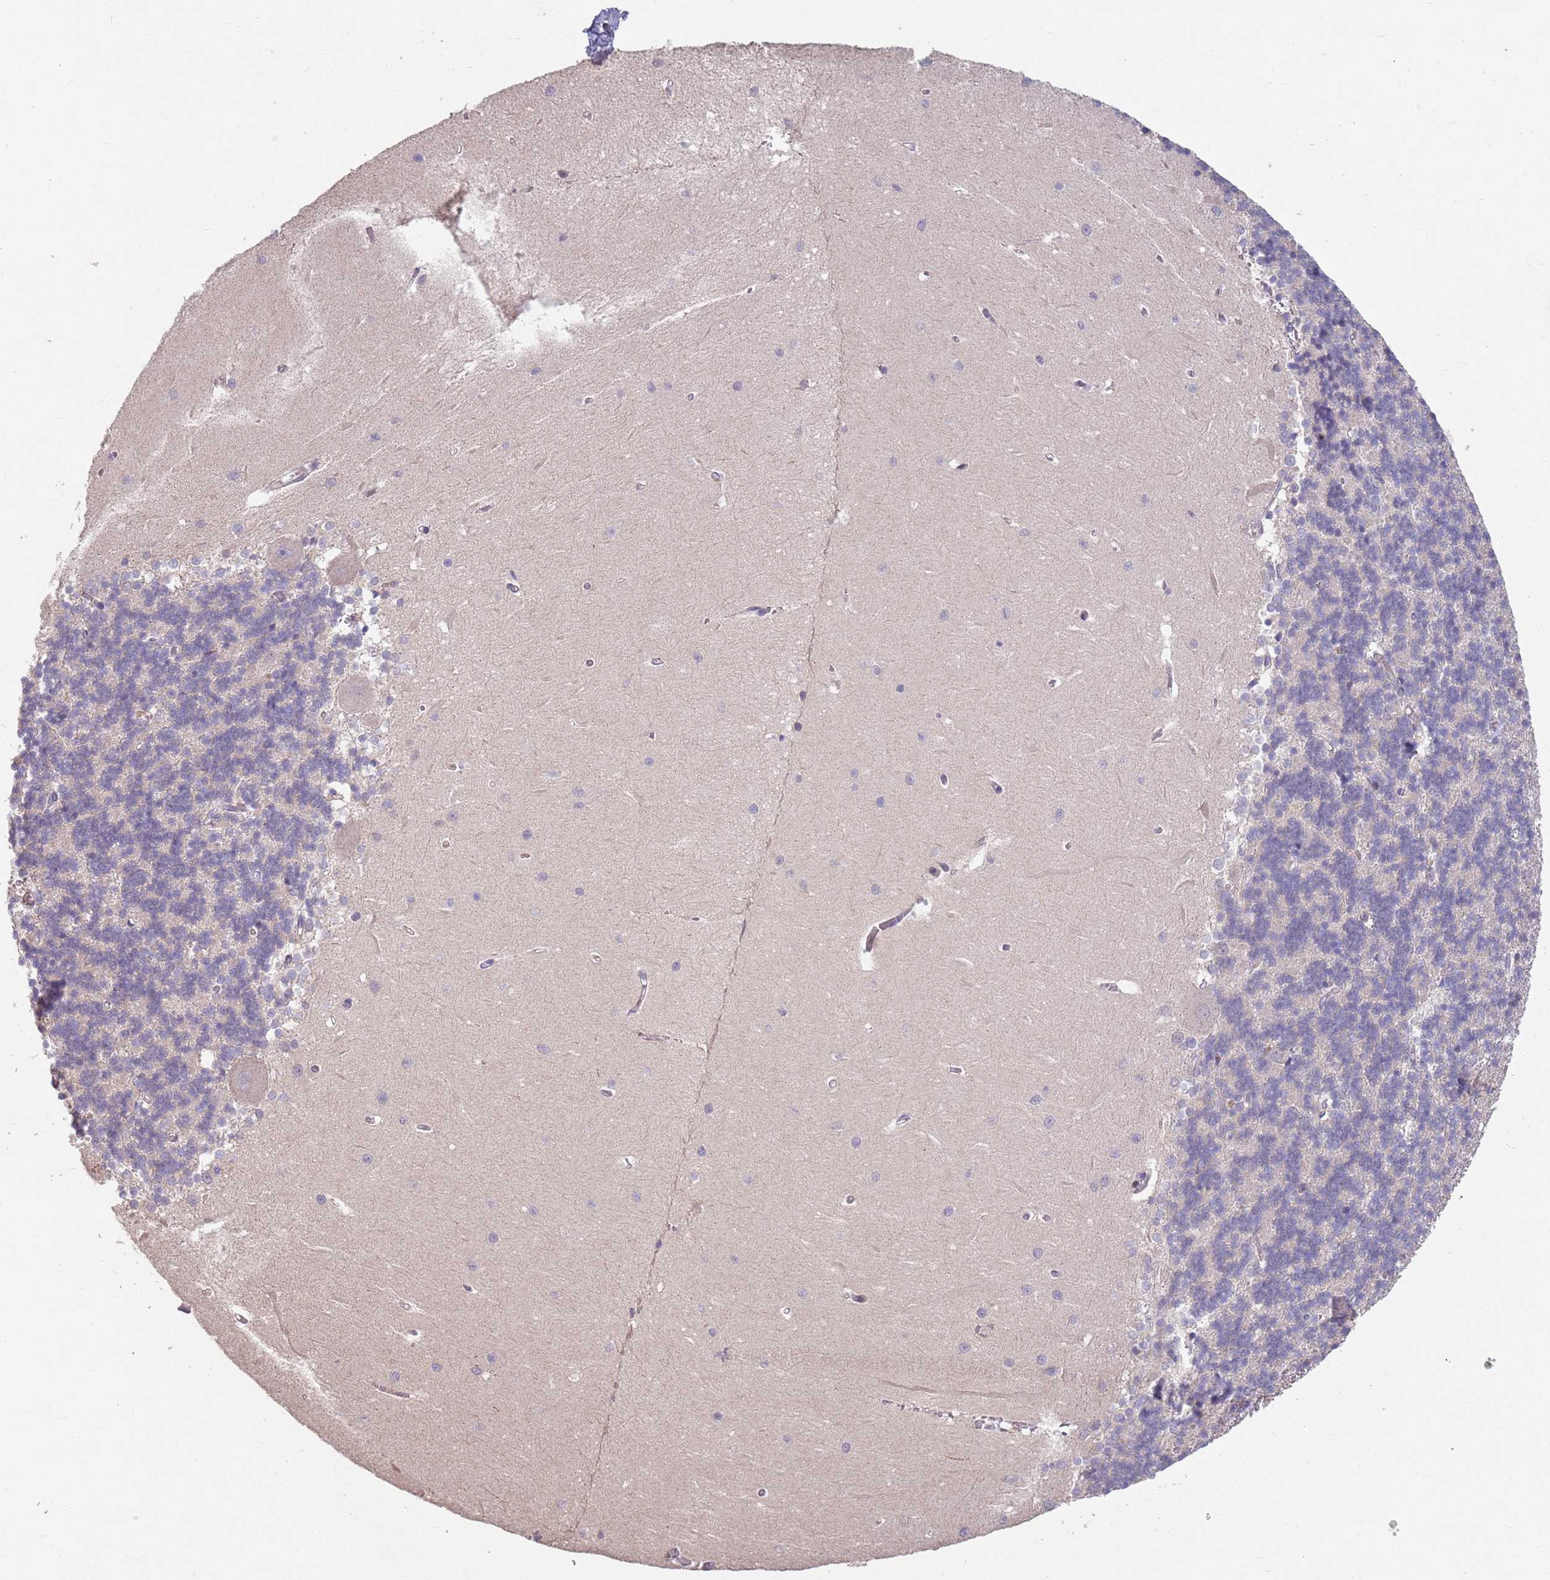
{"staining": {"intensity": "negative", "quantity": "none", "location": "none"}, "tissue": "cerebellum", "cell_type": "Cells in granular layer", "image_type": "normal", "snomed": [{"axis": "morphology", "description": "Normal tissue, NOS"}, {"axis": "topography", "description": "Cerebellum"}], "caption": "Immunohistochemical staining of unremarkable cerebellum displays no significant staining in cells in granular layer. The staining is performed using DAB brown chromogen with nuclei counter-stained in using hematoxylin.", "gene": "MEI1", "patient": {"sex": "male", "age": 37}}